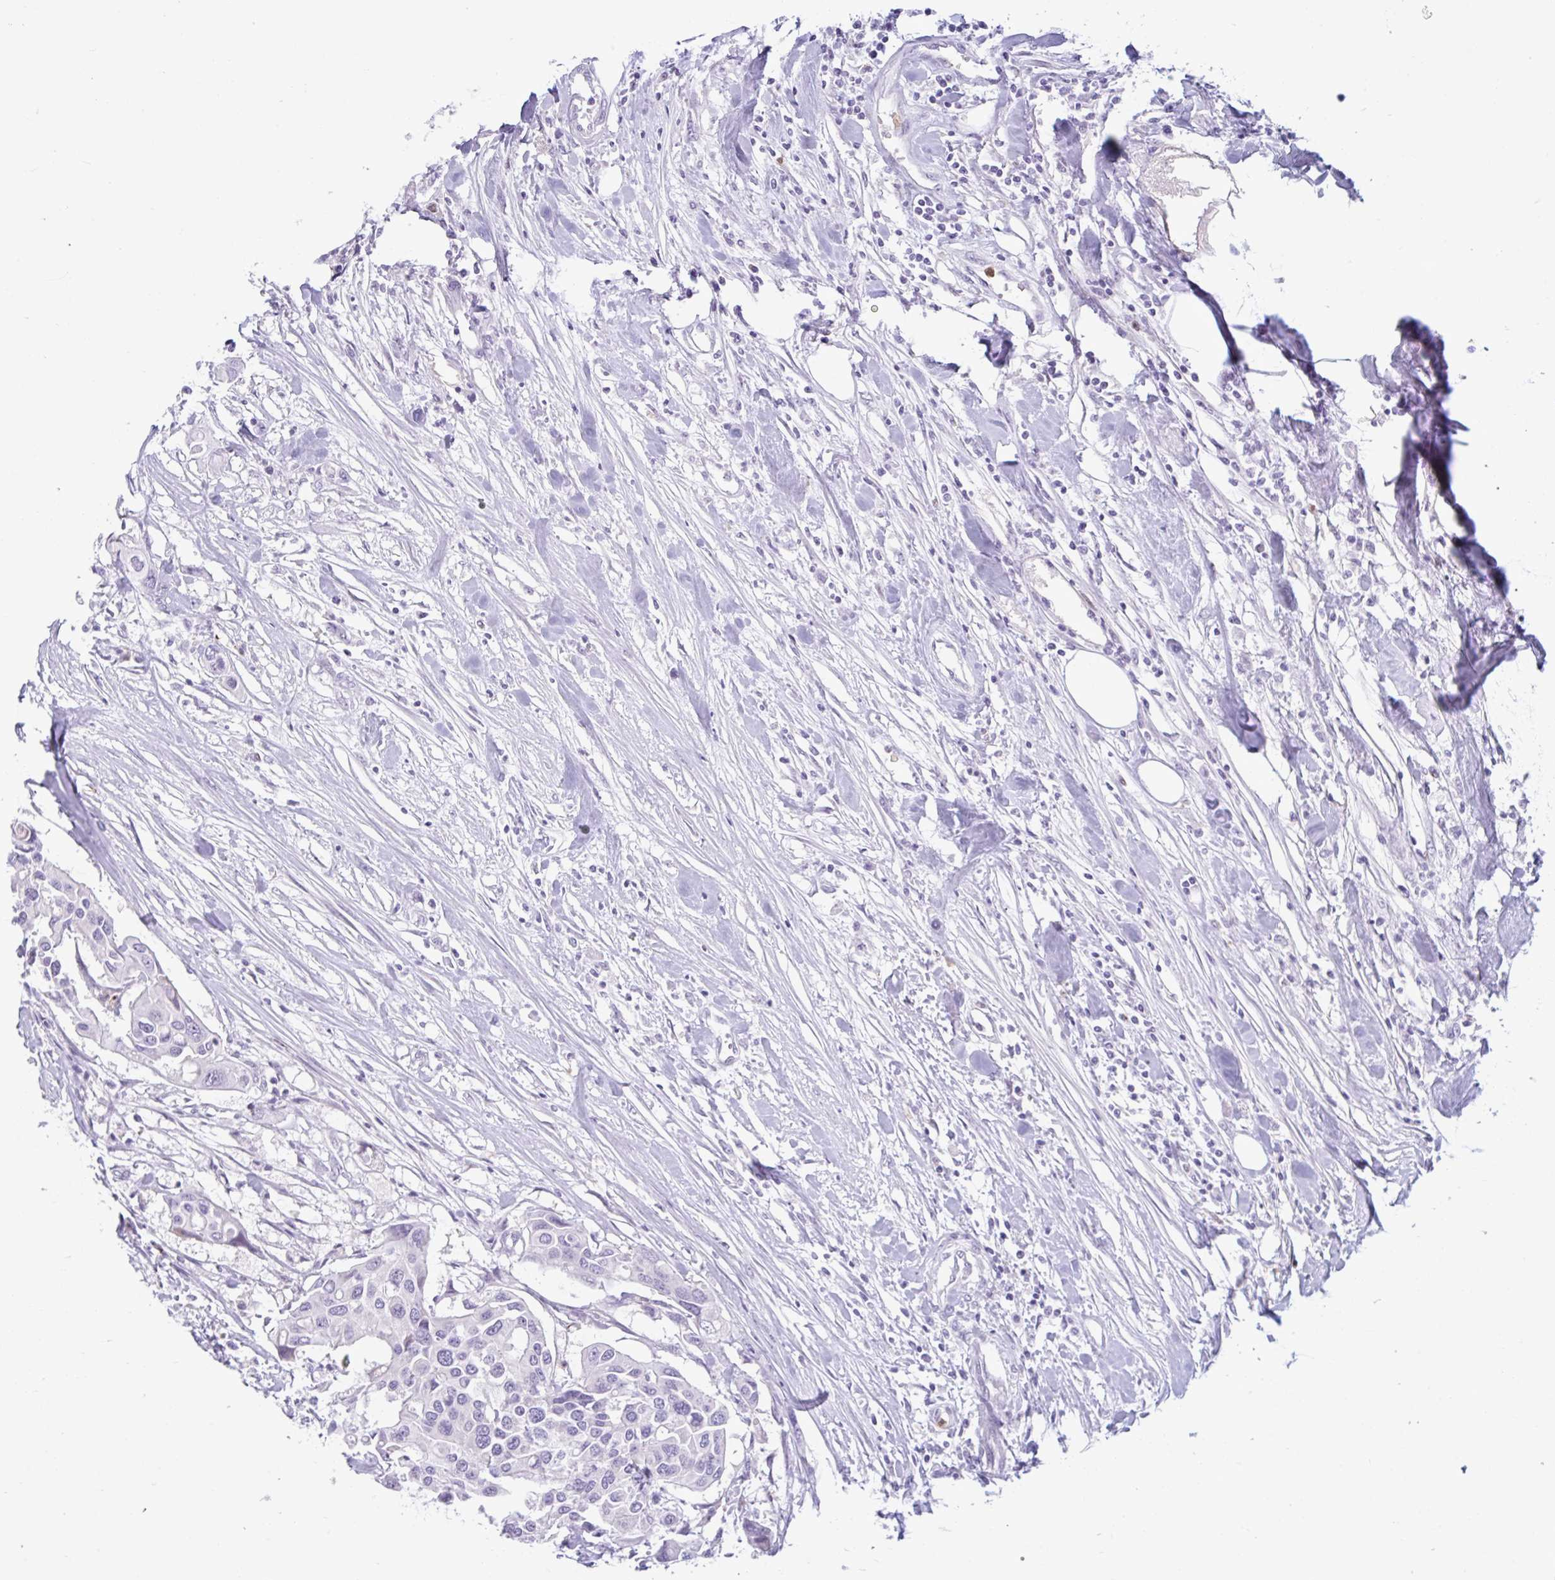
{"staining": {"intensity": "negative", "quantity": "none", "location": "none"}, "tissue": "colorectal cancer", "cell_type": "Tumor cells", "image_type": "cancer", "snomed": [{"axis": "morphology", "description": "Adenocarcinoma, NOS"}, {"axis": "topography", "description": "Colon"}], "caption": "High magnification brightfield microscopy of colorectal adenocarcinoma stained with DAB (brown) and counterstained with hematoxylin (blue): tumor cells show no significant expression.", "gene": "CEP120", "patient": {"sex": "male", "age": 77}}